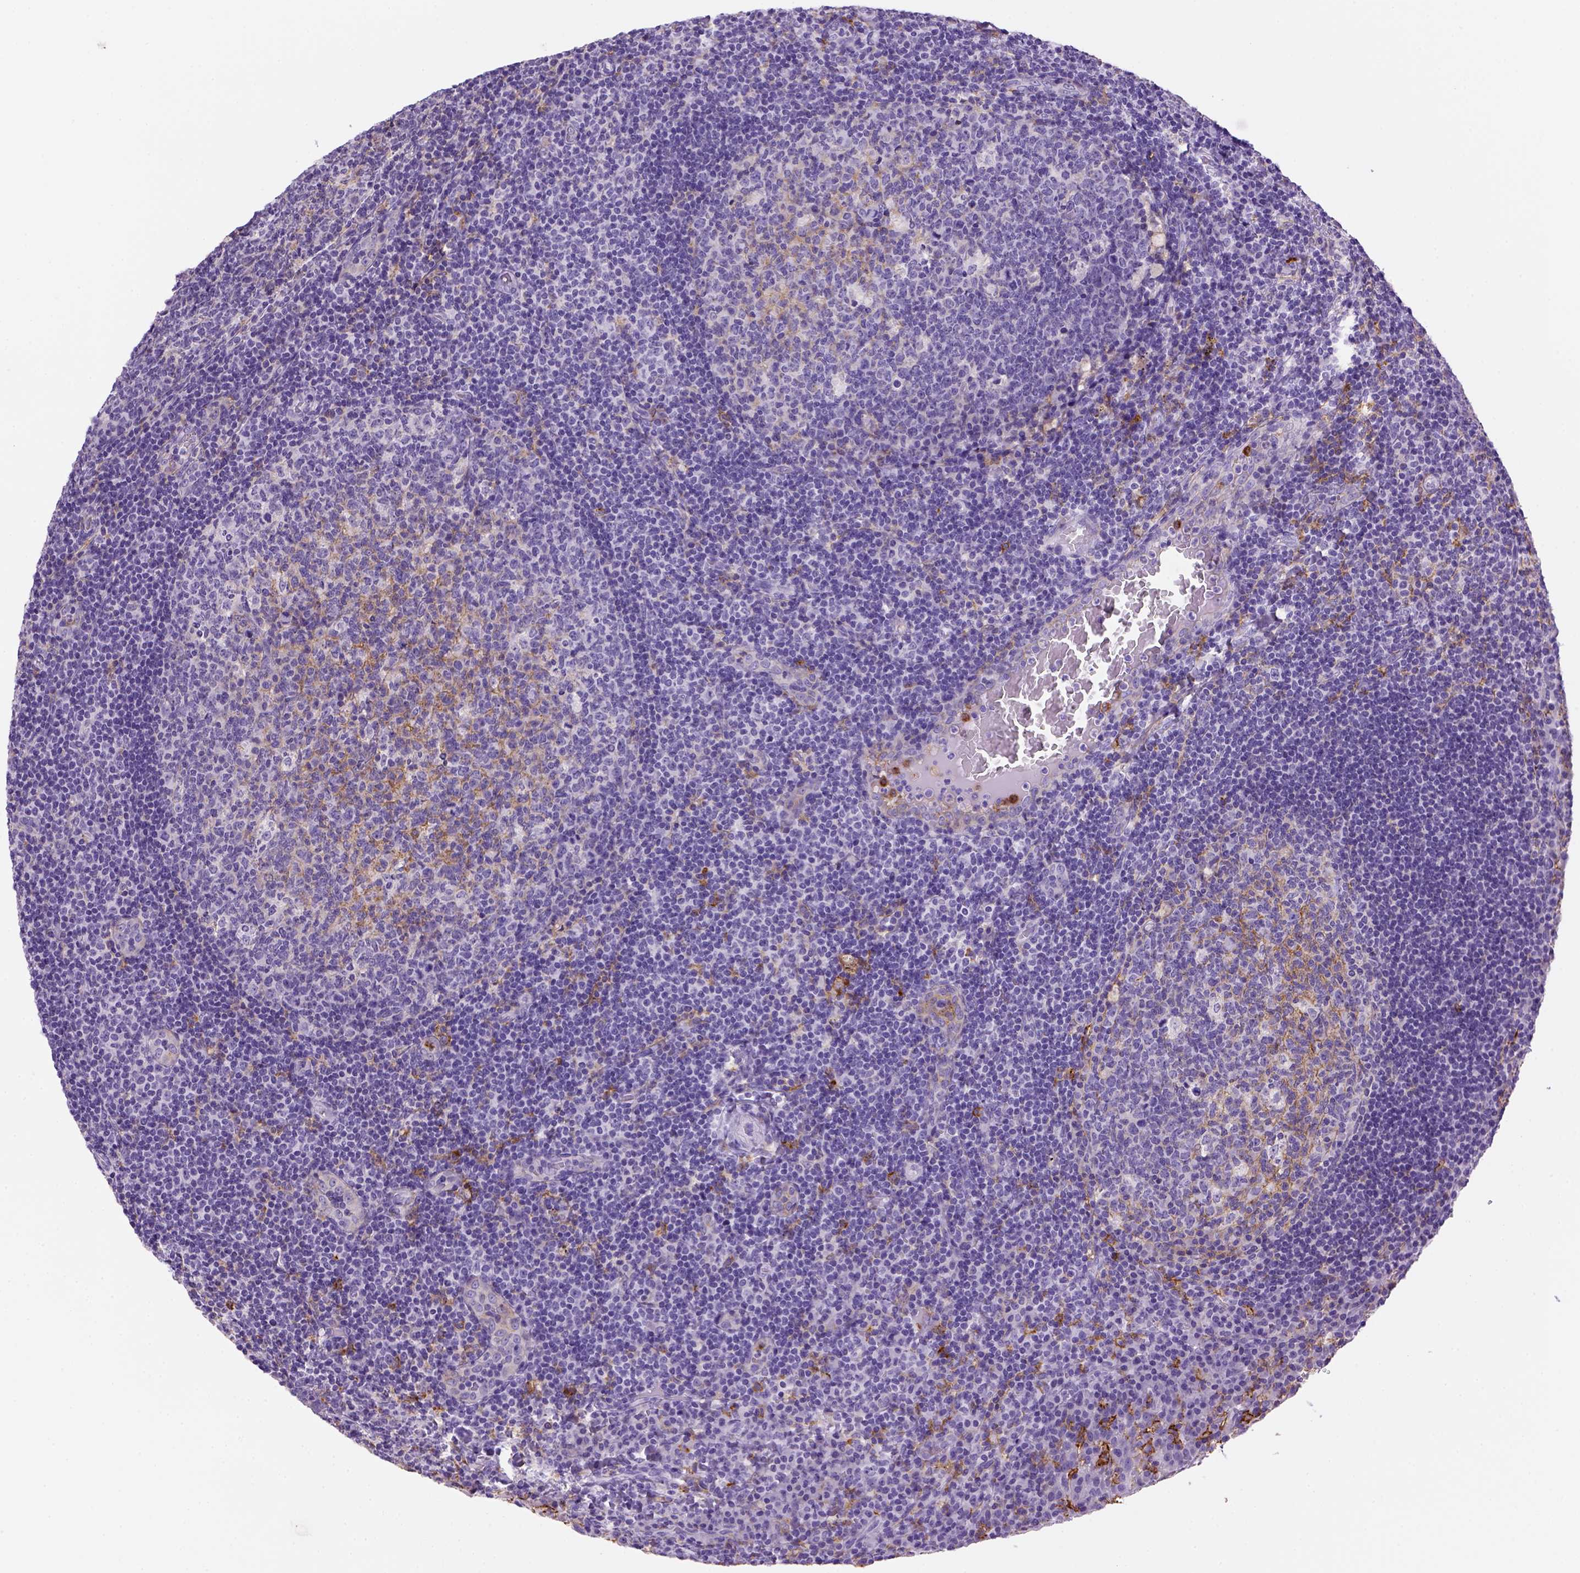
{"staining": {"intensity": "moderate", "quantity": "<25%", "location": "cytoplasmic/membranous"}, "tissue": "tonsil", "cell_type": "Germinal center cells", "image_type": "normal", "snomed": [{"axis": "morphology", "description": "Normal tissue, NOS"}, {"axis": "topography", "description": "Tonsil"}], "caption": "The photomicrograph shows staining of normal tonsil, revealing moderate cytoplasmic/membranous protein positivity (brown color) within germinal center cells.", "gene": "CD14", "patient": {"sex": "male", "age": 17}}